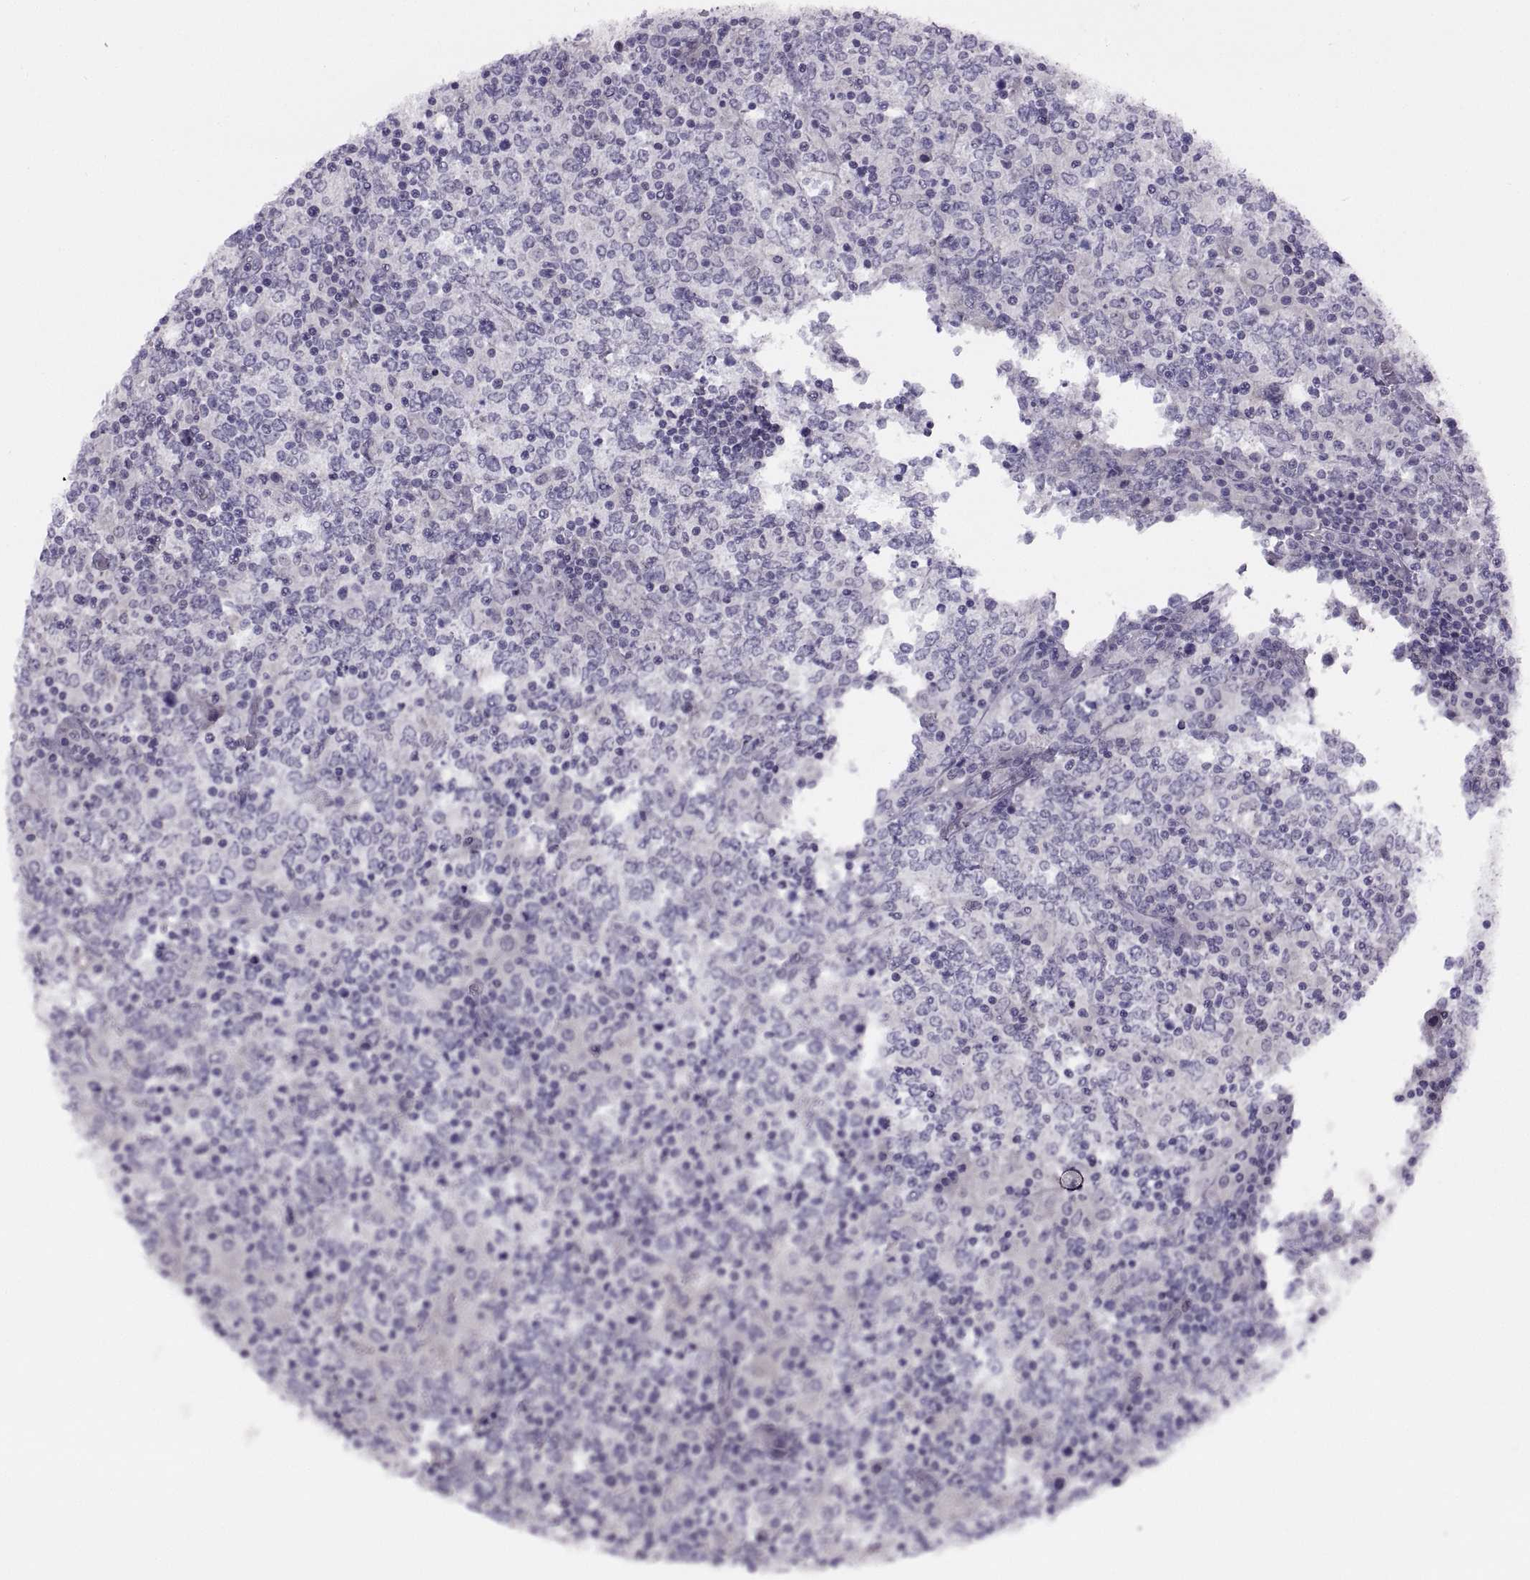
{"staining": {"intensity": "negative", "quantity": "none", "location": "none"}, "tissue": "lymphoma", "cell_type": "Tumor cells", "image_type": "cancer", "snomed": [{"axis": "morphology", "description": "Malignant lymphoma, non-Hodgkin's type, High grade"}, {"axis": "topography", "description": "Lymph node"}], "caption": "Tumor cells are negative for protein expression in human malignant lymphoma, non-Hodgkin's type (high-grade).", "gene": "BSPH1", "patient": {"sex": "female", "age": 84}}